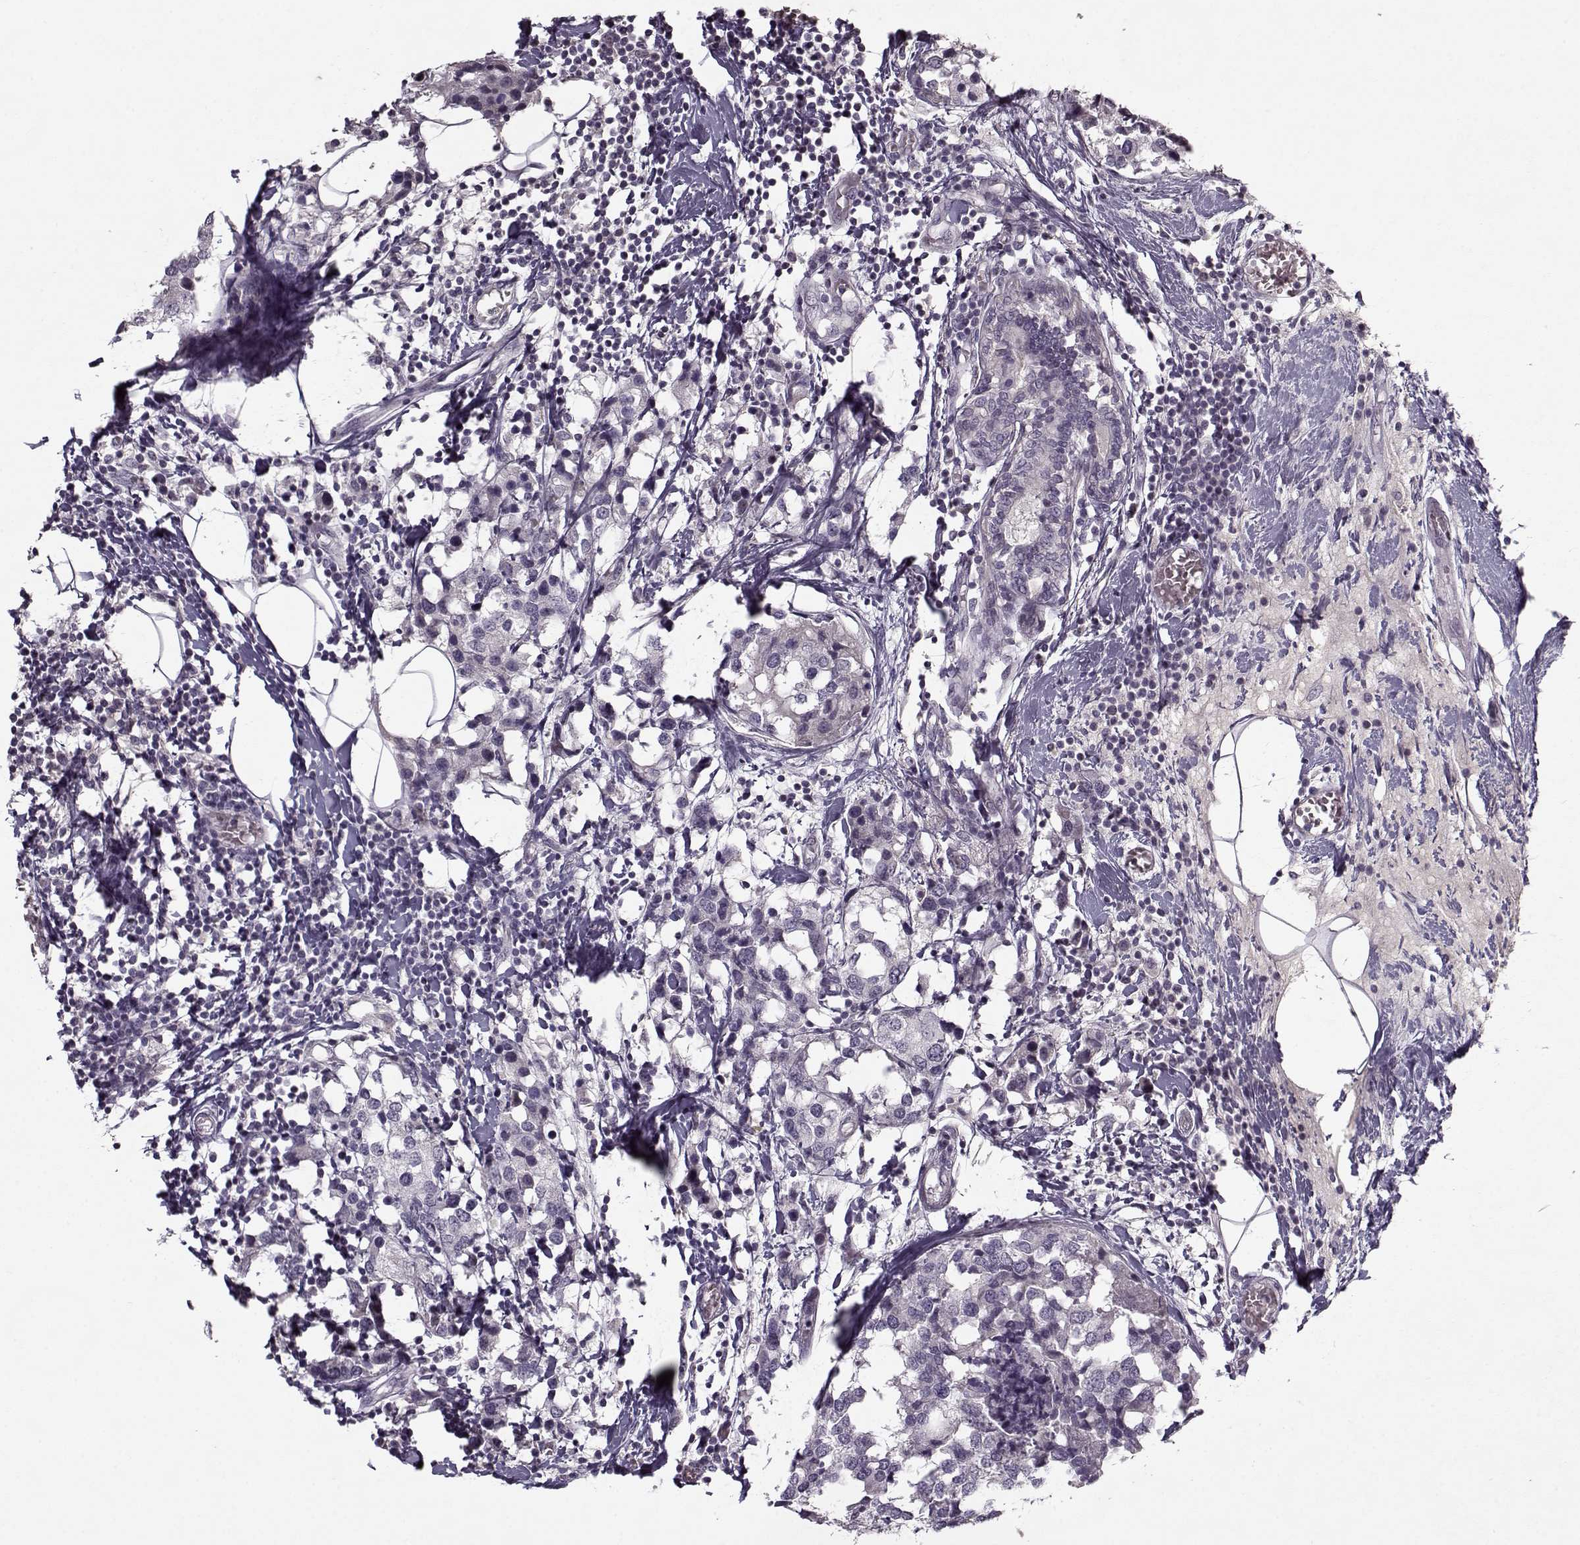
{"staining": {"intensity": "negative", "quantity": "none", "location": "none"}, "tissue": "breast cancer", "cell_type": "Tumor cells", "image_type": "cancer", "snomed": [{"axis": "morphology", "description": "Lobular carcinoma"}, {"axis": "topography", "description": "Breast"}], "caption": "An immunohistochemistry (IHC) micrograph of breast lobular carcinoma is shown. There is no staining in tumor cells of breast lobular carcinoma.", "gene": "KRT9", "patient": {"sex": "female", "age": 59}}